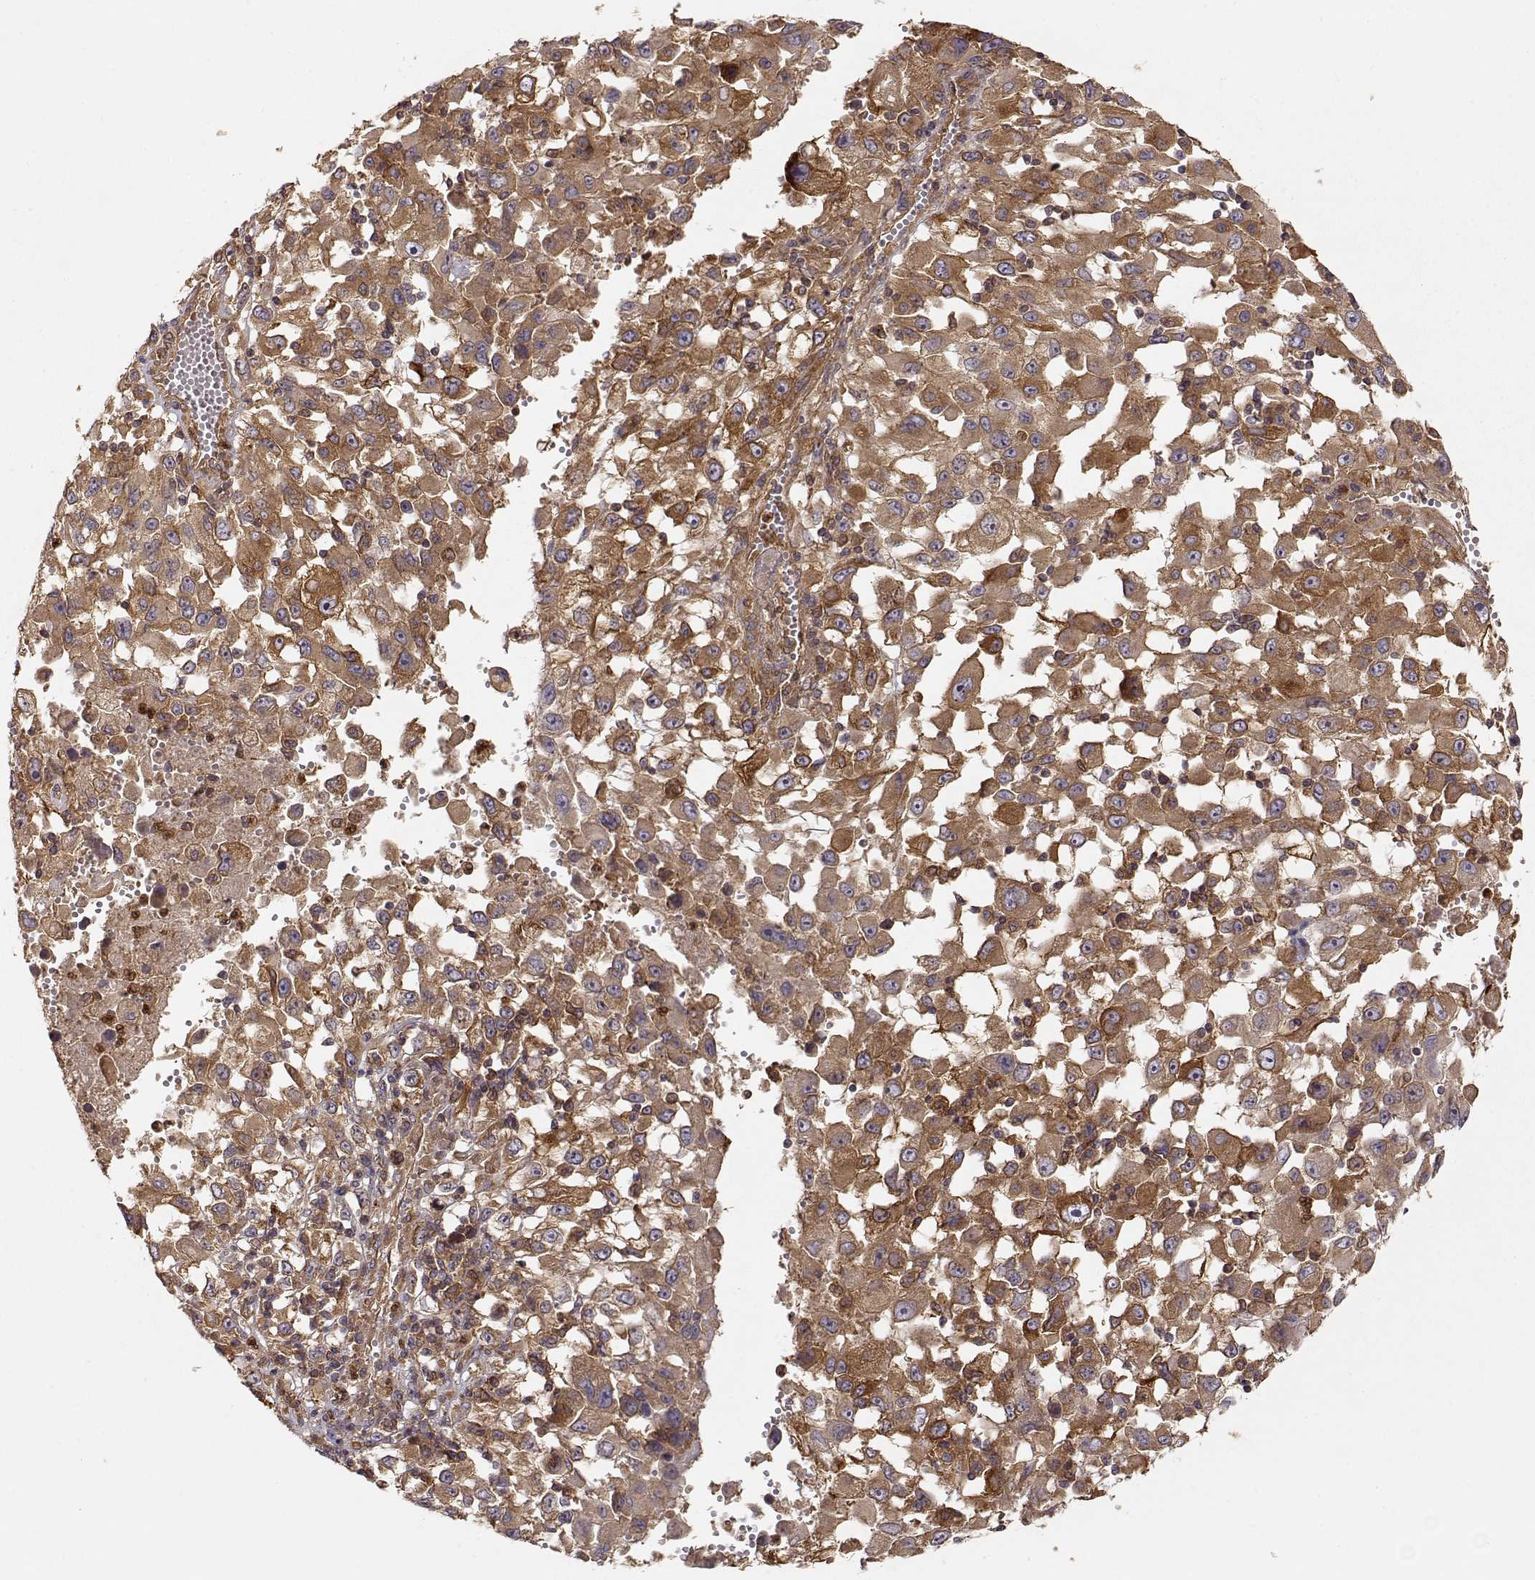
{"staining": {"intensity": "moderate", "quantity": ">75%", "location": "cytoplasmic/membranous"}, "tissue": "melanoma", "cell_type": "Tumor cells", "image_type": "cancer", "snomed": [{"axis": "morphology", "description": "Malignant melanoma, Metastatic site"}, {"axis": "topography", "description": "Soft tissue"}], "caption": "Malignant melanoma (metastatic site) tissue demonstrates moderate cytoplasmic/membranous staining in about >75% of tumor cells, visualized by immunohistochemistry.", "gene": "ARHGEF2", "patient": {"sex": "male", "age": 50}}